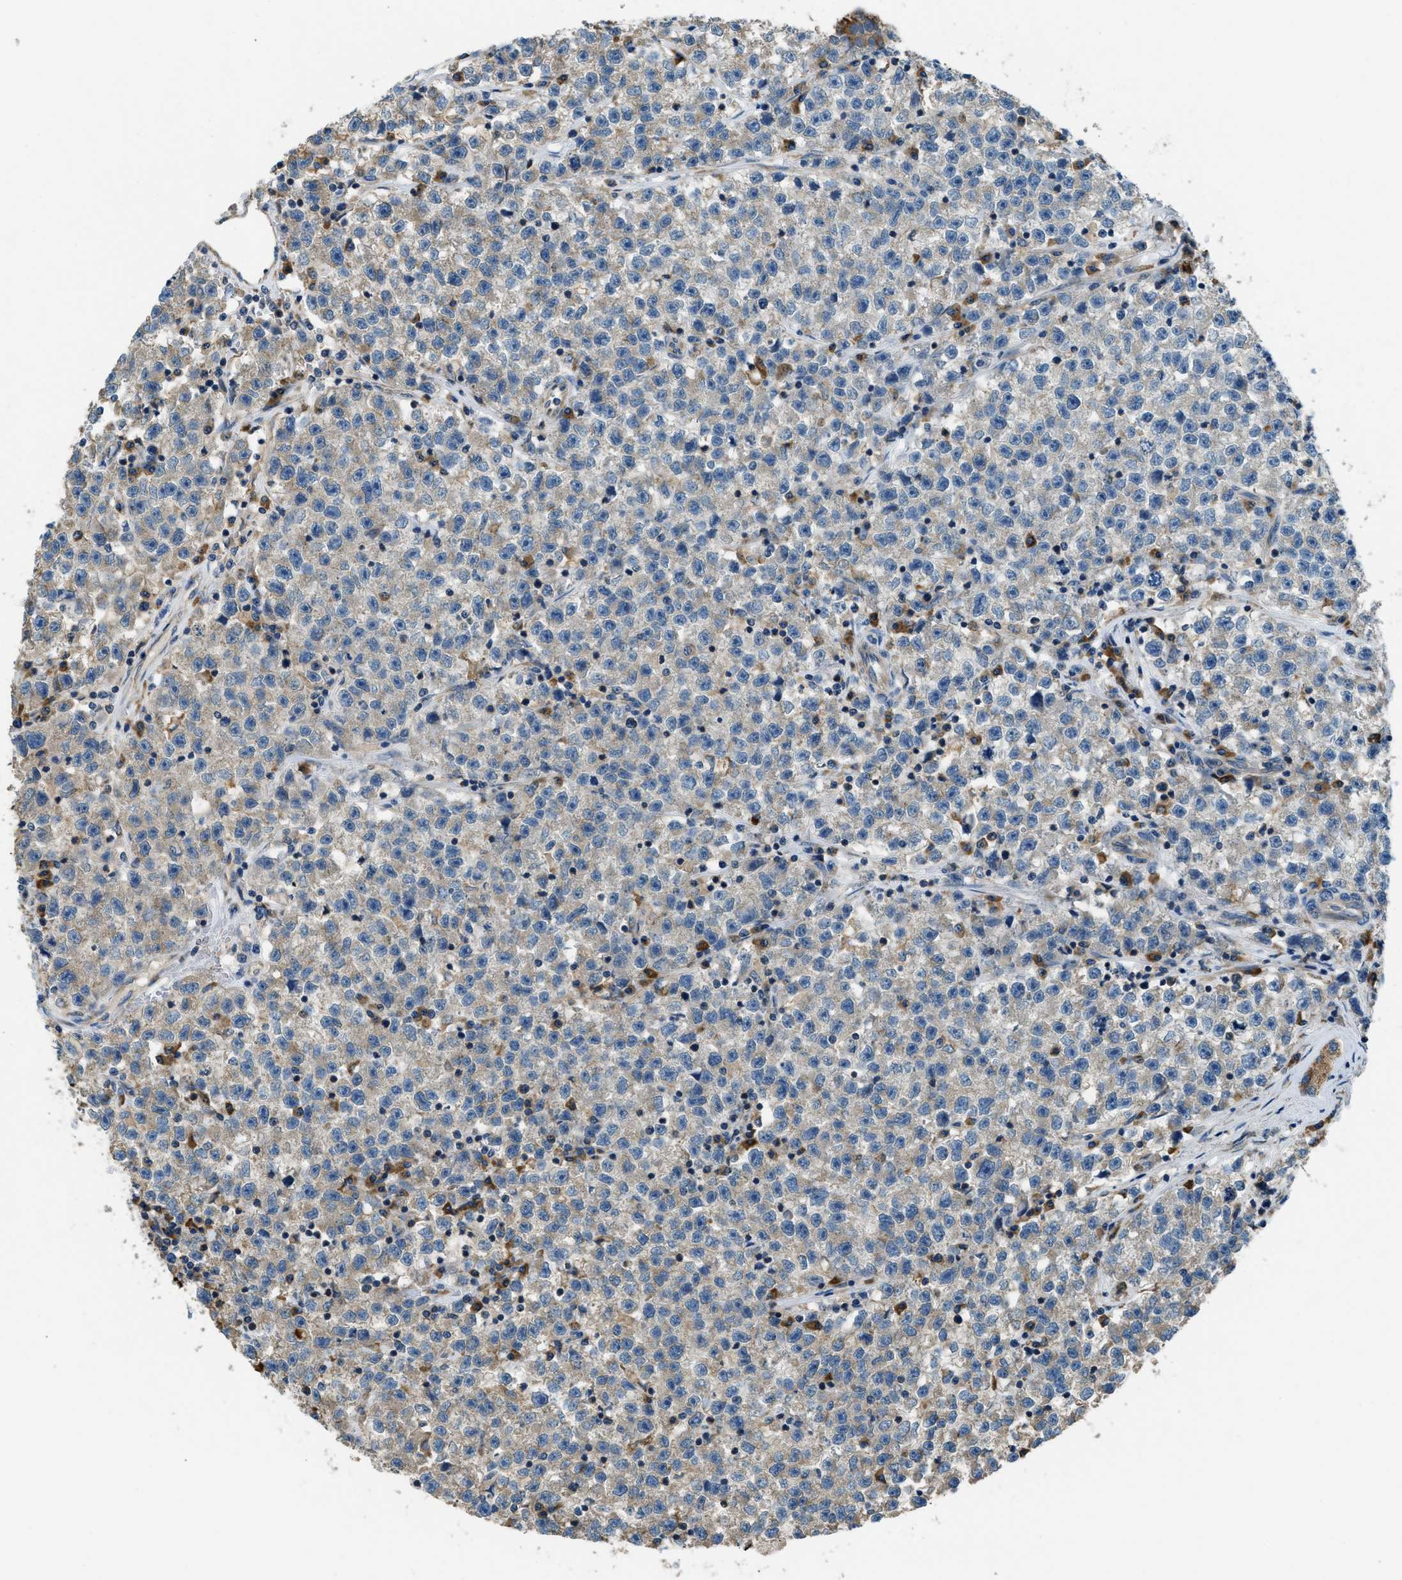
{"staining": {"intensity": "weak", "quantity": "25%-75%", "location": "cytoplasmic/membranous"}, "tissue": "testis cancer", "cell_type": "Tumor cells", "image_type": "cancer", "snomed": [{"axis": "morphology", "description": "Seminoma, NOS"}, {"axis": "topography", "description": "Testis"}], "caption": "Weak cytoplasmic/membranous protein expression is present in approximately 25%-75% of tumor cells in seminoma (testis).", "gene": "GIMAP8", "patient": {"sex": "male", "age": 22}}